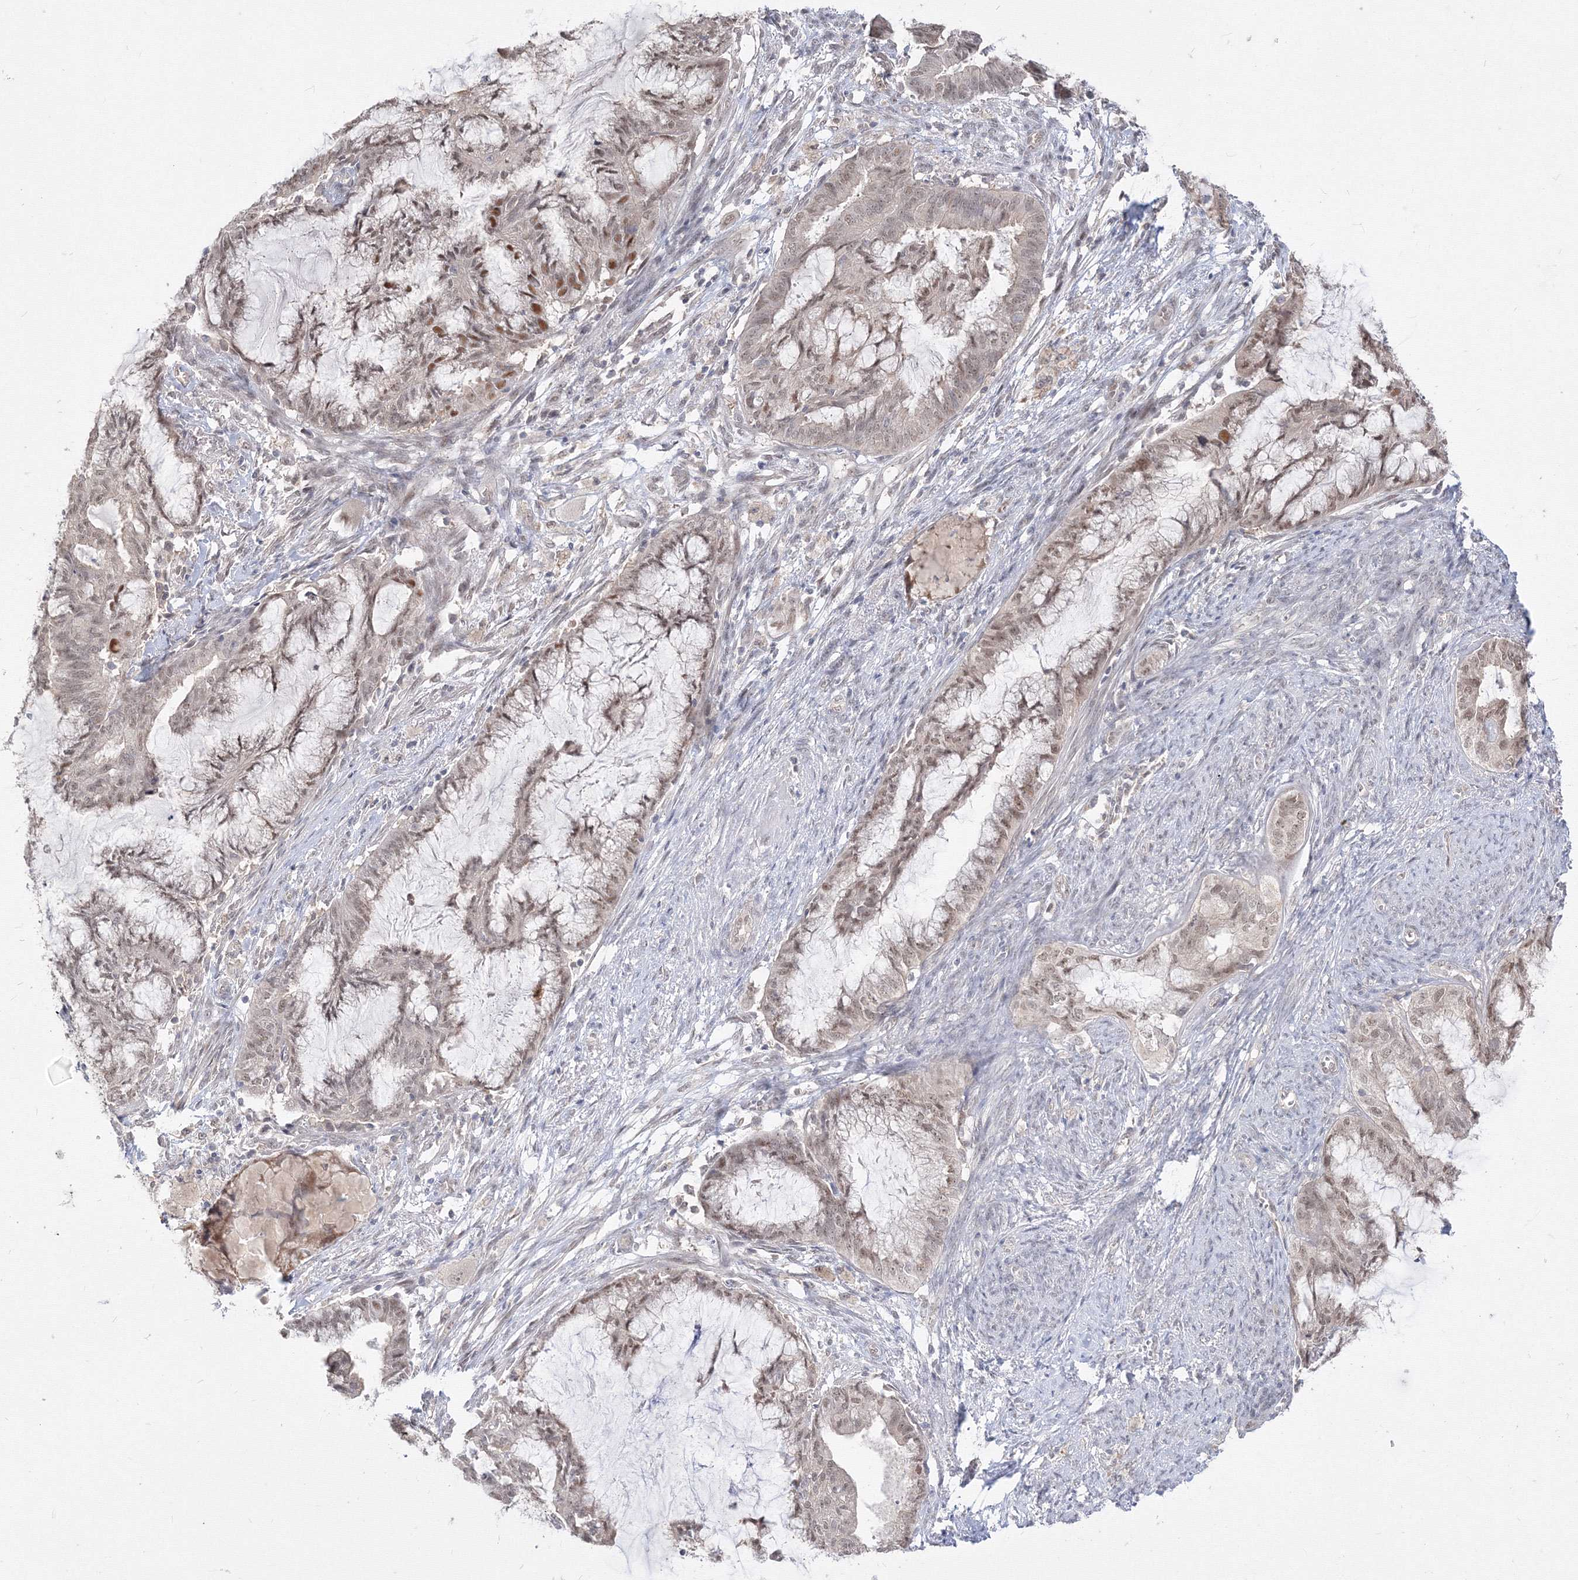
{"staining": {"intensity": "weak", "quantity": "25%-75%", "location": "nuclear"}, "tissue": "endometrial cancer", "cell_type": "Tumor cells", "image_type": "cancer", "snomed": [{"axis": "morphology", "description": "Adenocarcinoma, NOS"}, {"axis": "topography", "description": "Endometrium"}], "caption": "Immunohistochemistry (IHC) (DAB) staining of human endometrial cancer shows weak nuclear protein expression in approximately 25%-75% of tumor cells.", "gene": "COPS4", "patient": {"sex": "female", "age": 86}}